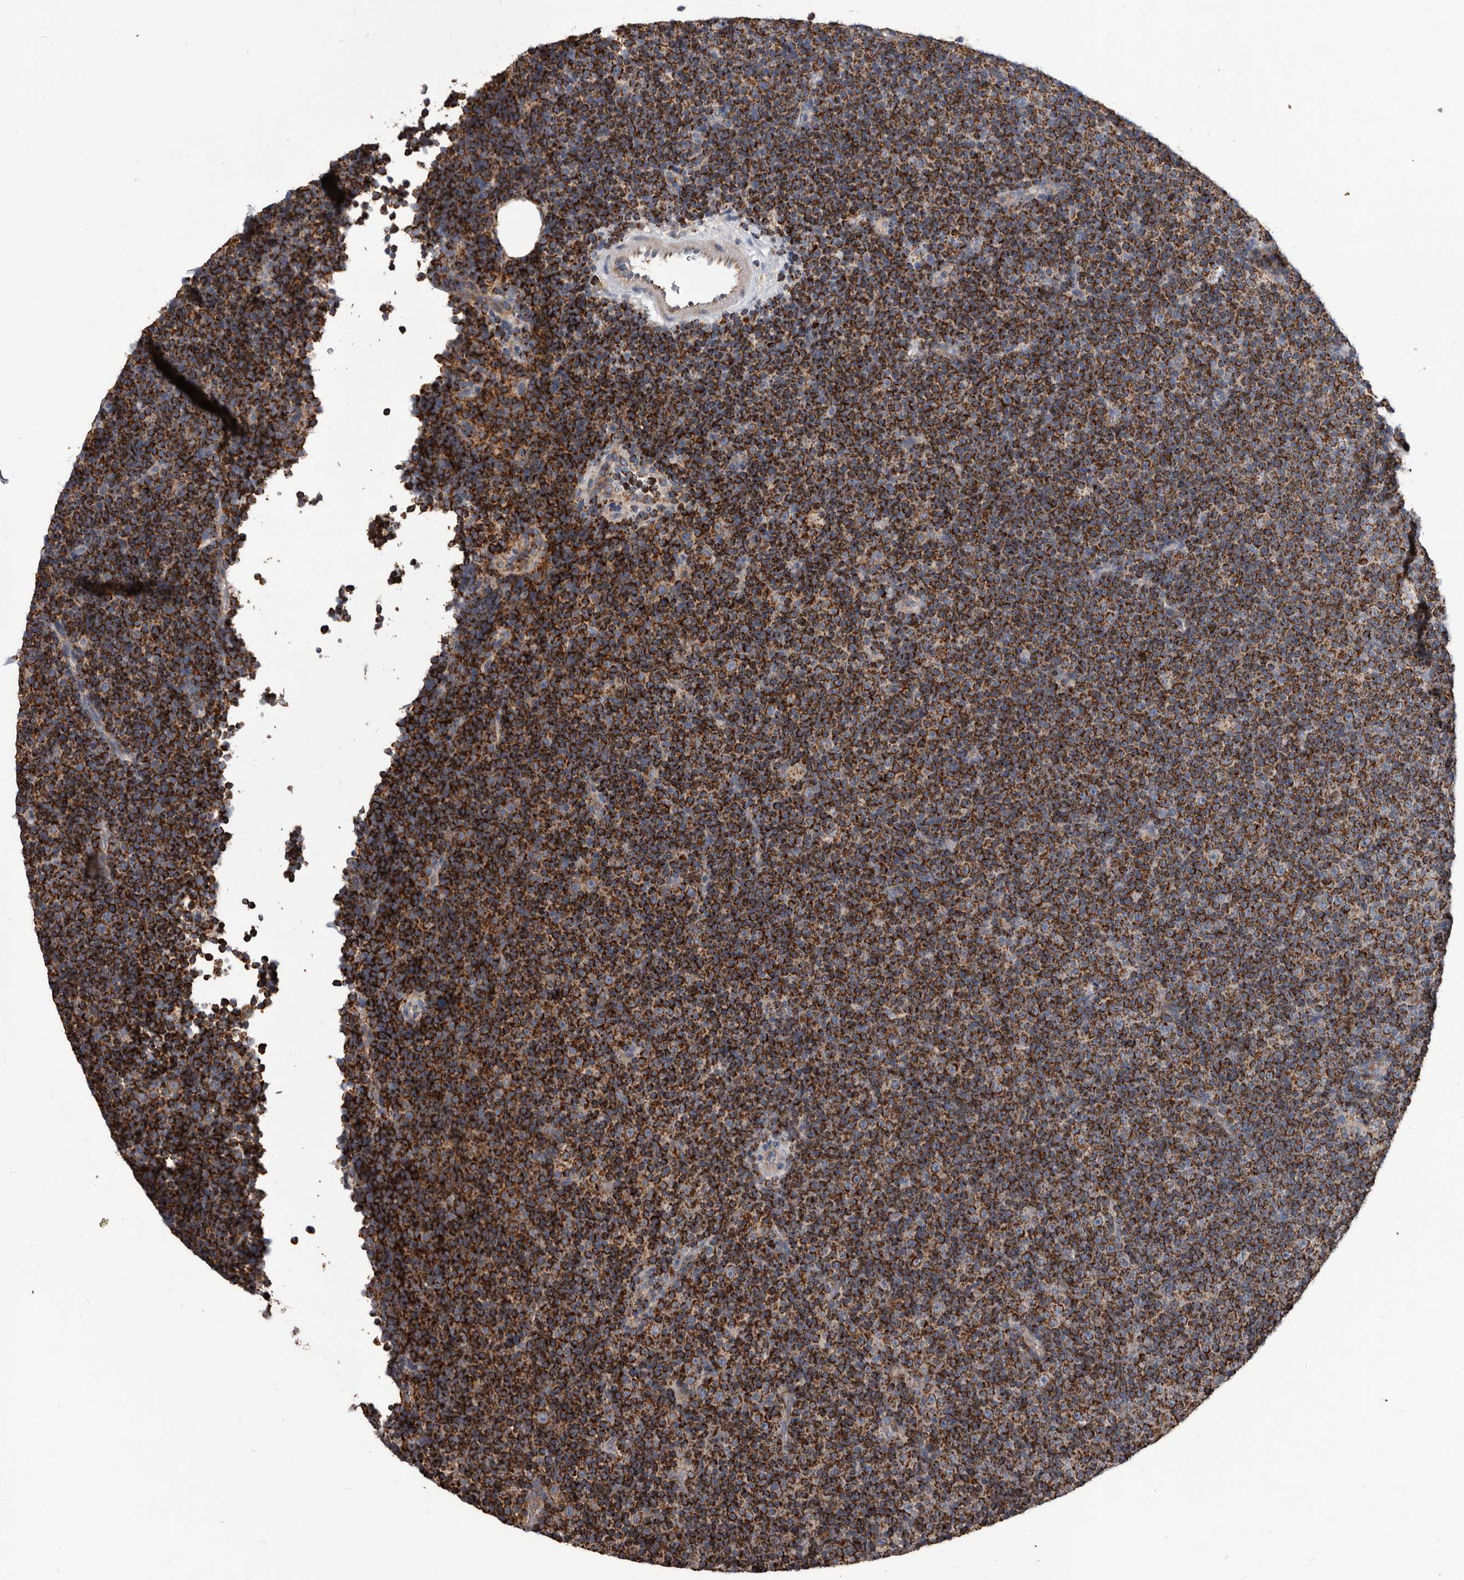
{"staining": {"intensity": "strong", "quantity": ">75%", "location": "cytoplasmic/membranous"}, "tissue": "lymphoma", "cell_type": "Tumor cells", "image_type": "cancer", "snomed": [{"axis": "morphology", "description": "Malignant lymphoma, non-Hodgkin's type, Low grade"}, {"axis": "topography", "description": "Lymph node"}], "caption": "Immunohistochemistry (IHC) (DAB (3,3'-diaminobenzidine)) staining of lymphoma displays strong cytoplasmic/membranous protein positivity in about >75% of tumor cells. (Brightfield microscopy of DAB IHC at high magnification).", "gene": "ALDH5A1", "patient": {"sex": "female", "age": 67}}